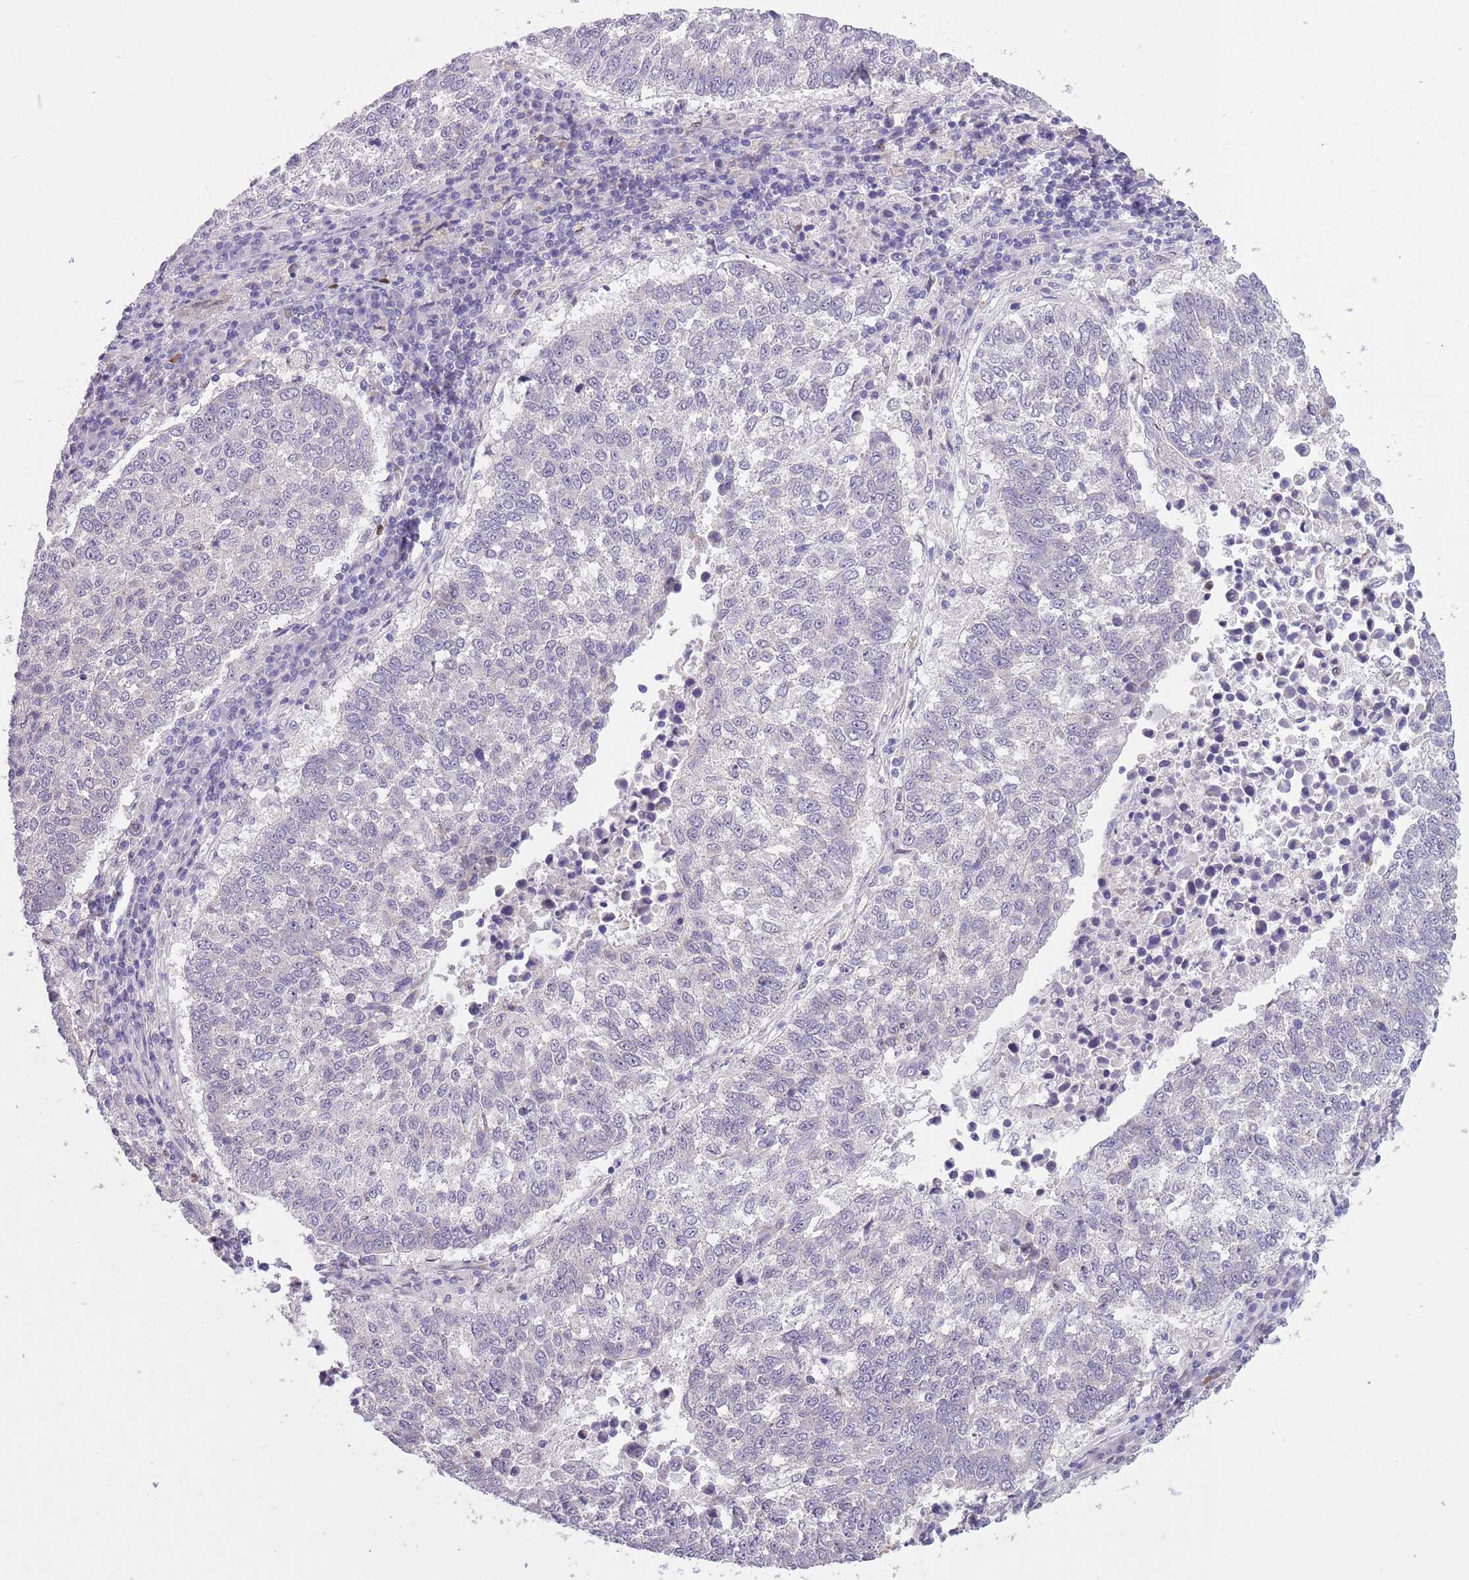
{"staining": {"intensity": "negative", "quantity": "none", "location": "none"}, "tissue": "lung cancer", "cell_type": "Tumor cells", "image_type": "cancer", "snomed": [{"axis": "morphology", "description": "Squamous cell carcinoma, NOS"}, {"axis": "topography", "description": "Lung"}], "caption": "Tumor cells are negative for brown protein staining in lung cancer (squamous cell carcinoma).", "gene": "ADCY7", "patient": {"sex": "male", "age": 73}}